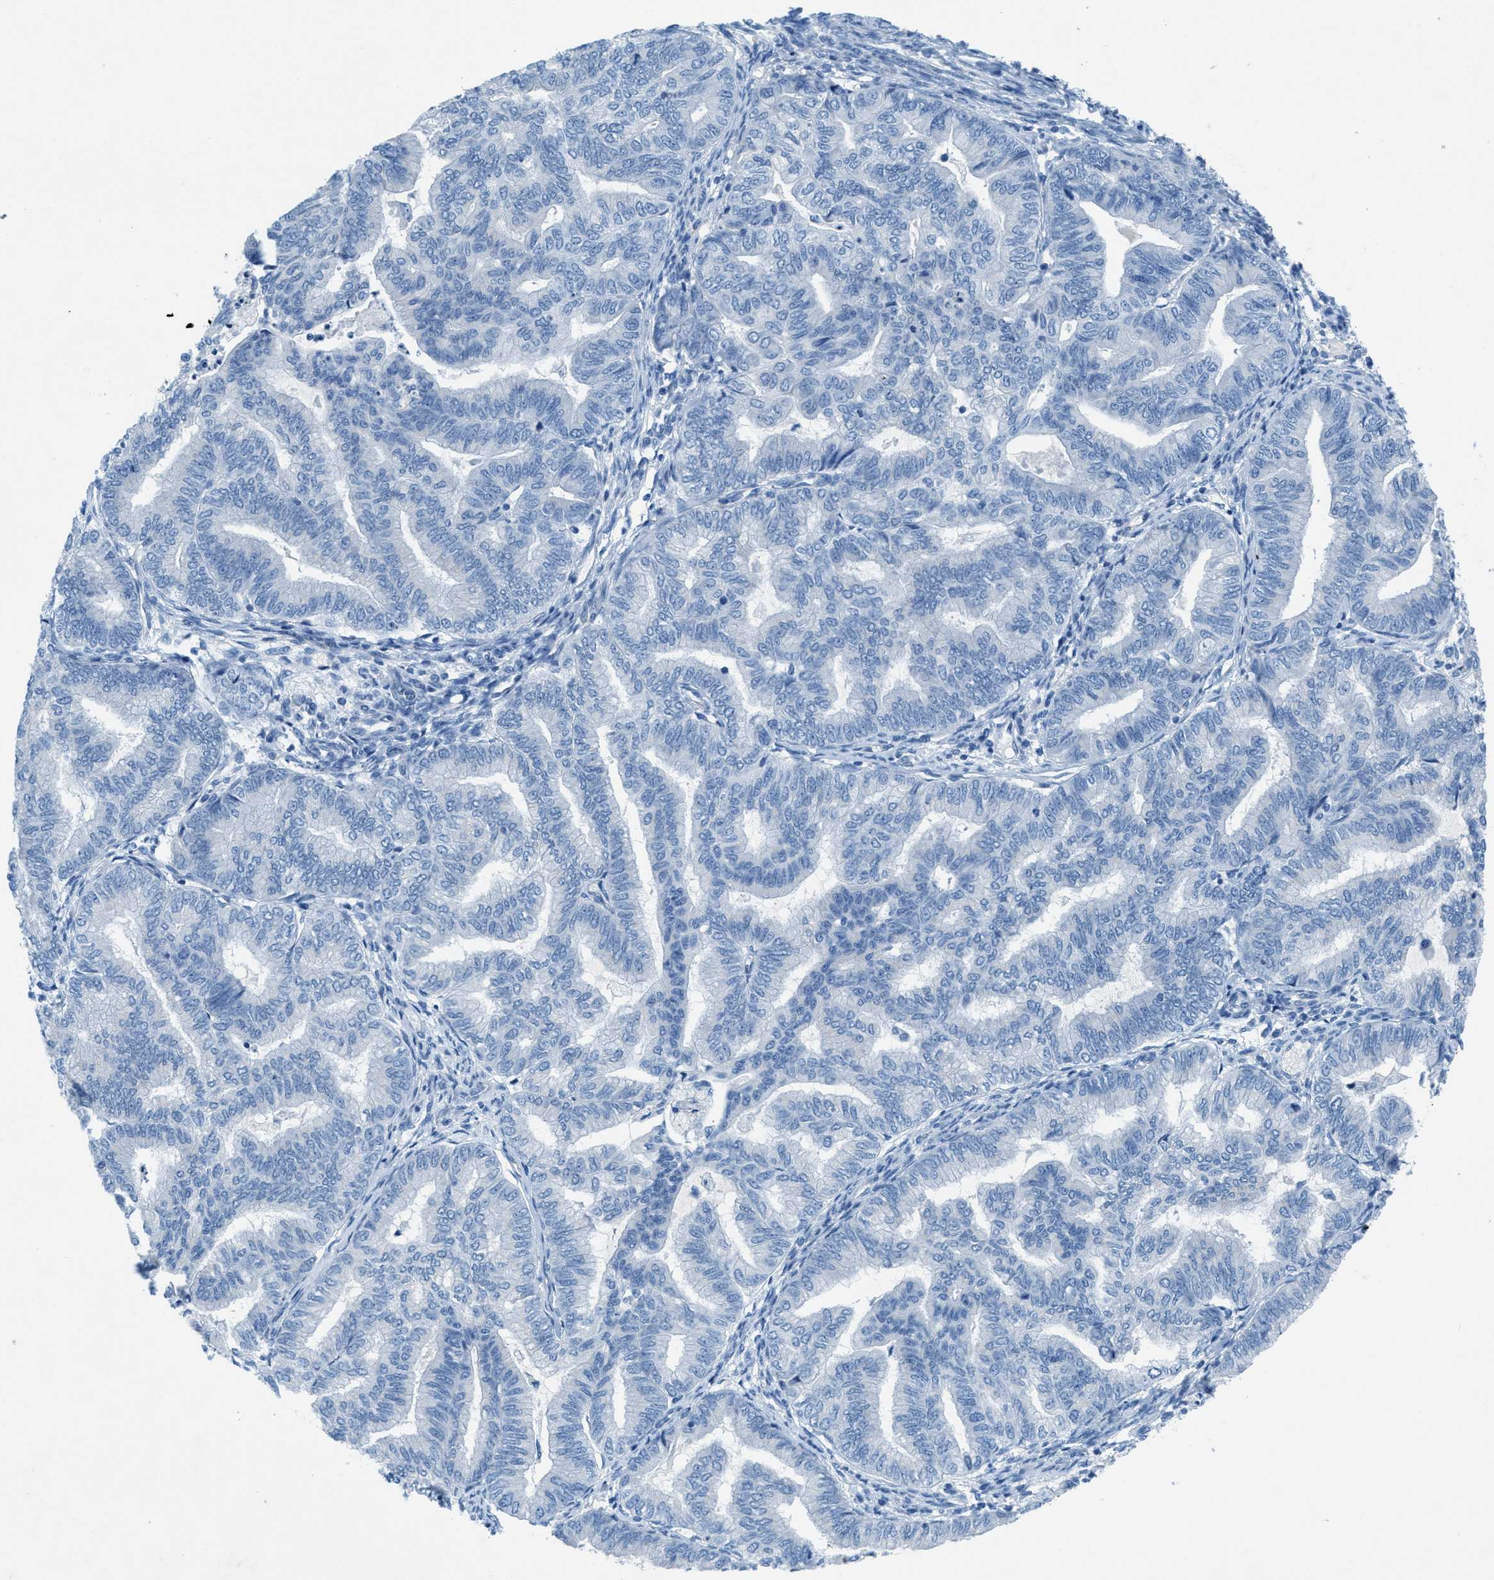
{"staining": {"intensity": "negative", "quantity": "none", "location": "none"}, "tissue": "endometrial cancer", "cell_type": "Tumor cells", "image_type": "cancer", "snomed": [{"axis": "morphology", "description": "Adenocarcinoma, NOS"}, {"axis": "topography", "description": "Endometrium"}], "caption": "High power microscopy photomicrograph of an IHC histopathology image of endometrial adenocarcinoma, revealing no significant expression in tumor cells. (Brightfield microscopy of DAB (3,3'-diaminobenzidine) IHC at high magnification).", "gene": "GALNT17", "patient": {"sex": "female", "age": 79}}